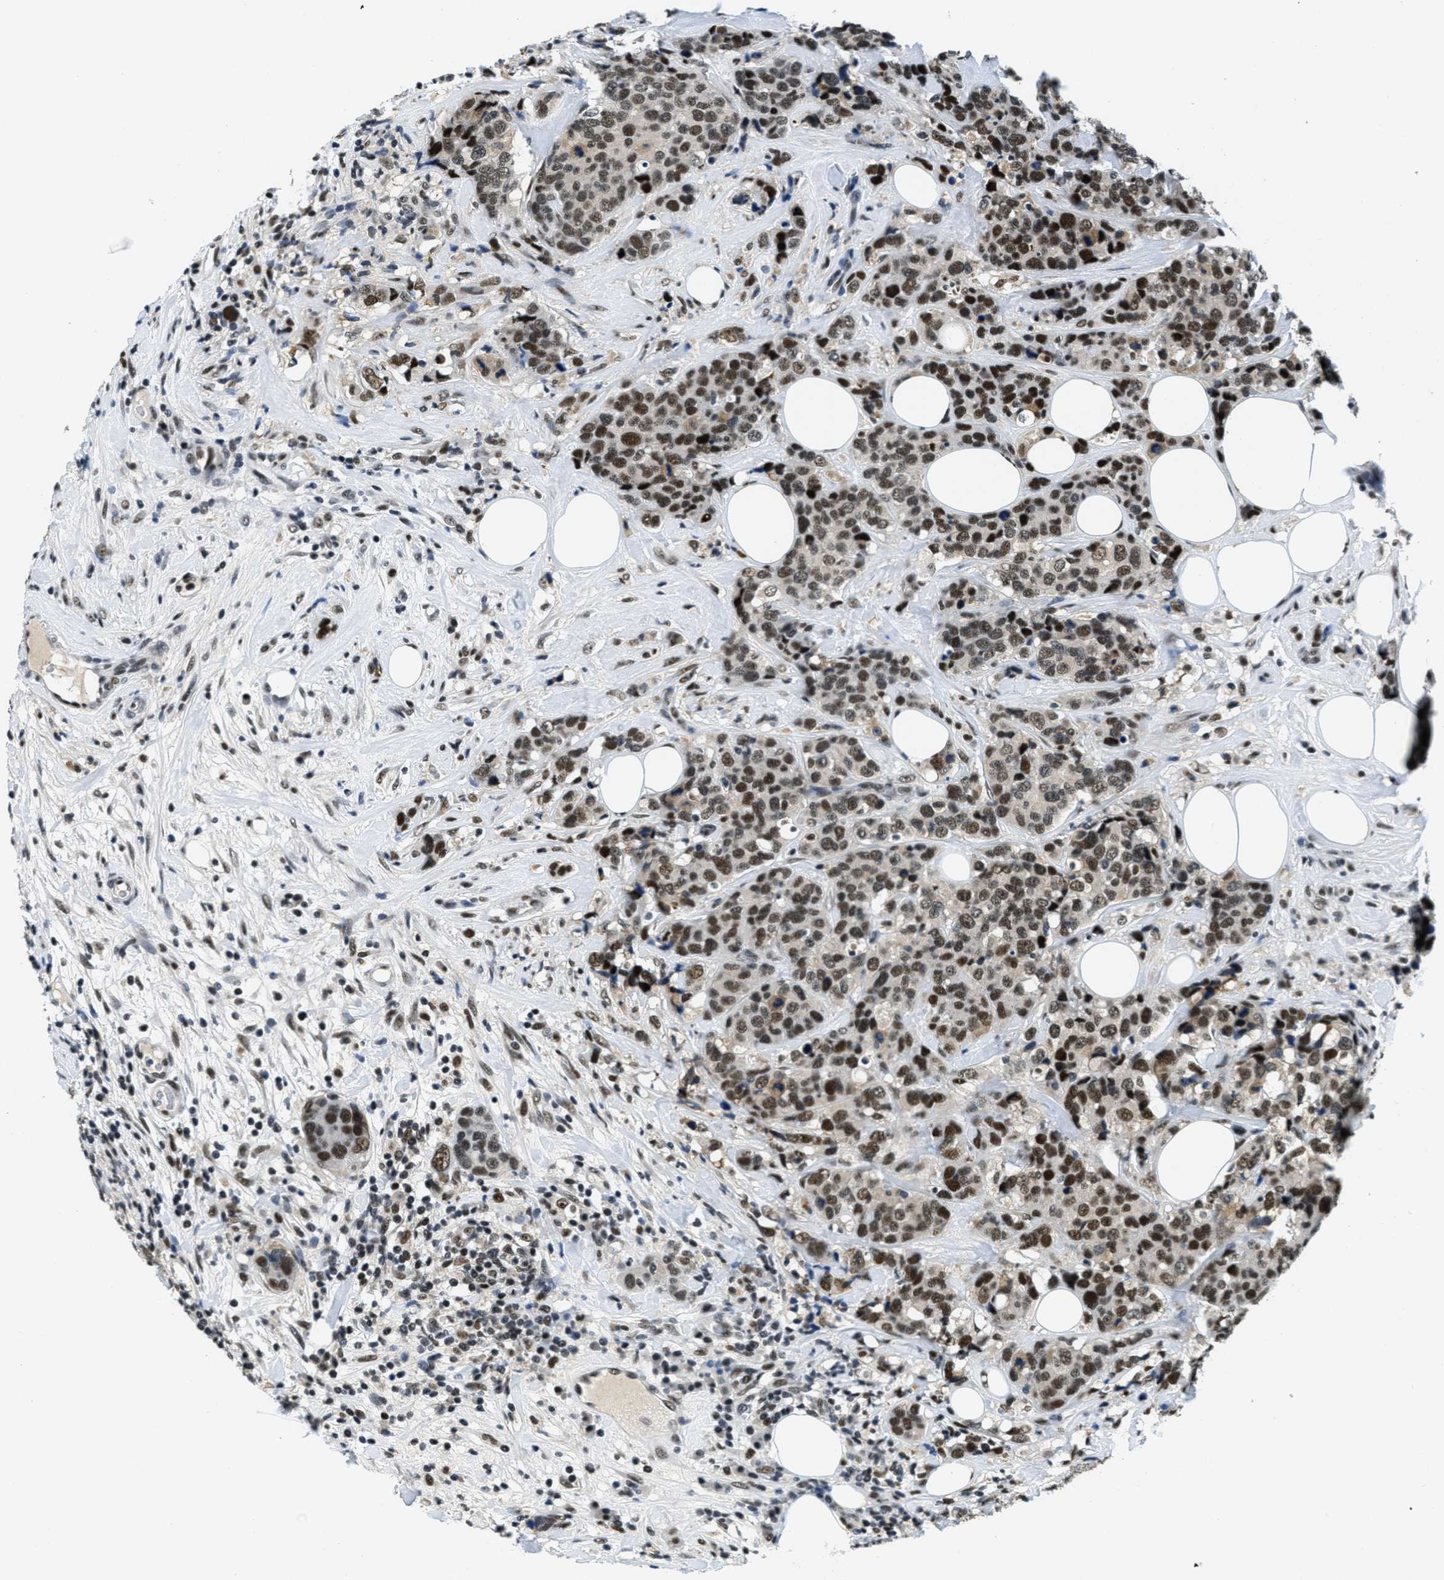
{"staining": {"intensity": "strong", "quantity": ">75%", "location": "nuclear"}, "tissue": "breast cancer", "cell_type": "Tumor cells", "image_type": "cancer", "snomed": [{"axis": "morphology", "description": "Lobular carcinoma"}, {"axis": "topography", "description": "Breast"}], "caption": "Immunohistochemistry (IHC) staining of breast lobular carcinoma, which reveals high levels of strong nuclear staining in approximately >75% of tumor cells indicating strong nuclear protein staining. The staining was performed using DAB (brown) for protein detection and nuclei were counterstained in hematoxylin (blue).", "gene": "SSB", "patient": {"sex": "female", "age": 59}}